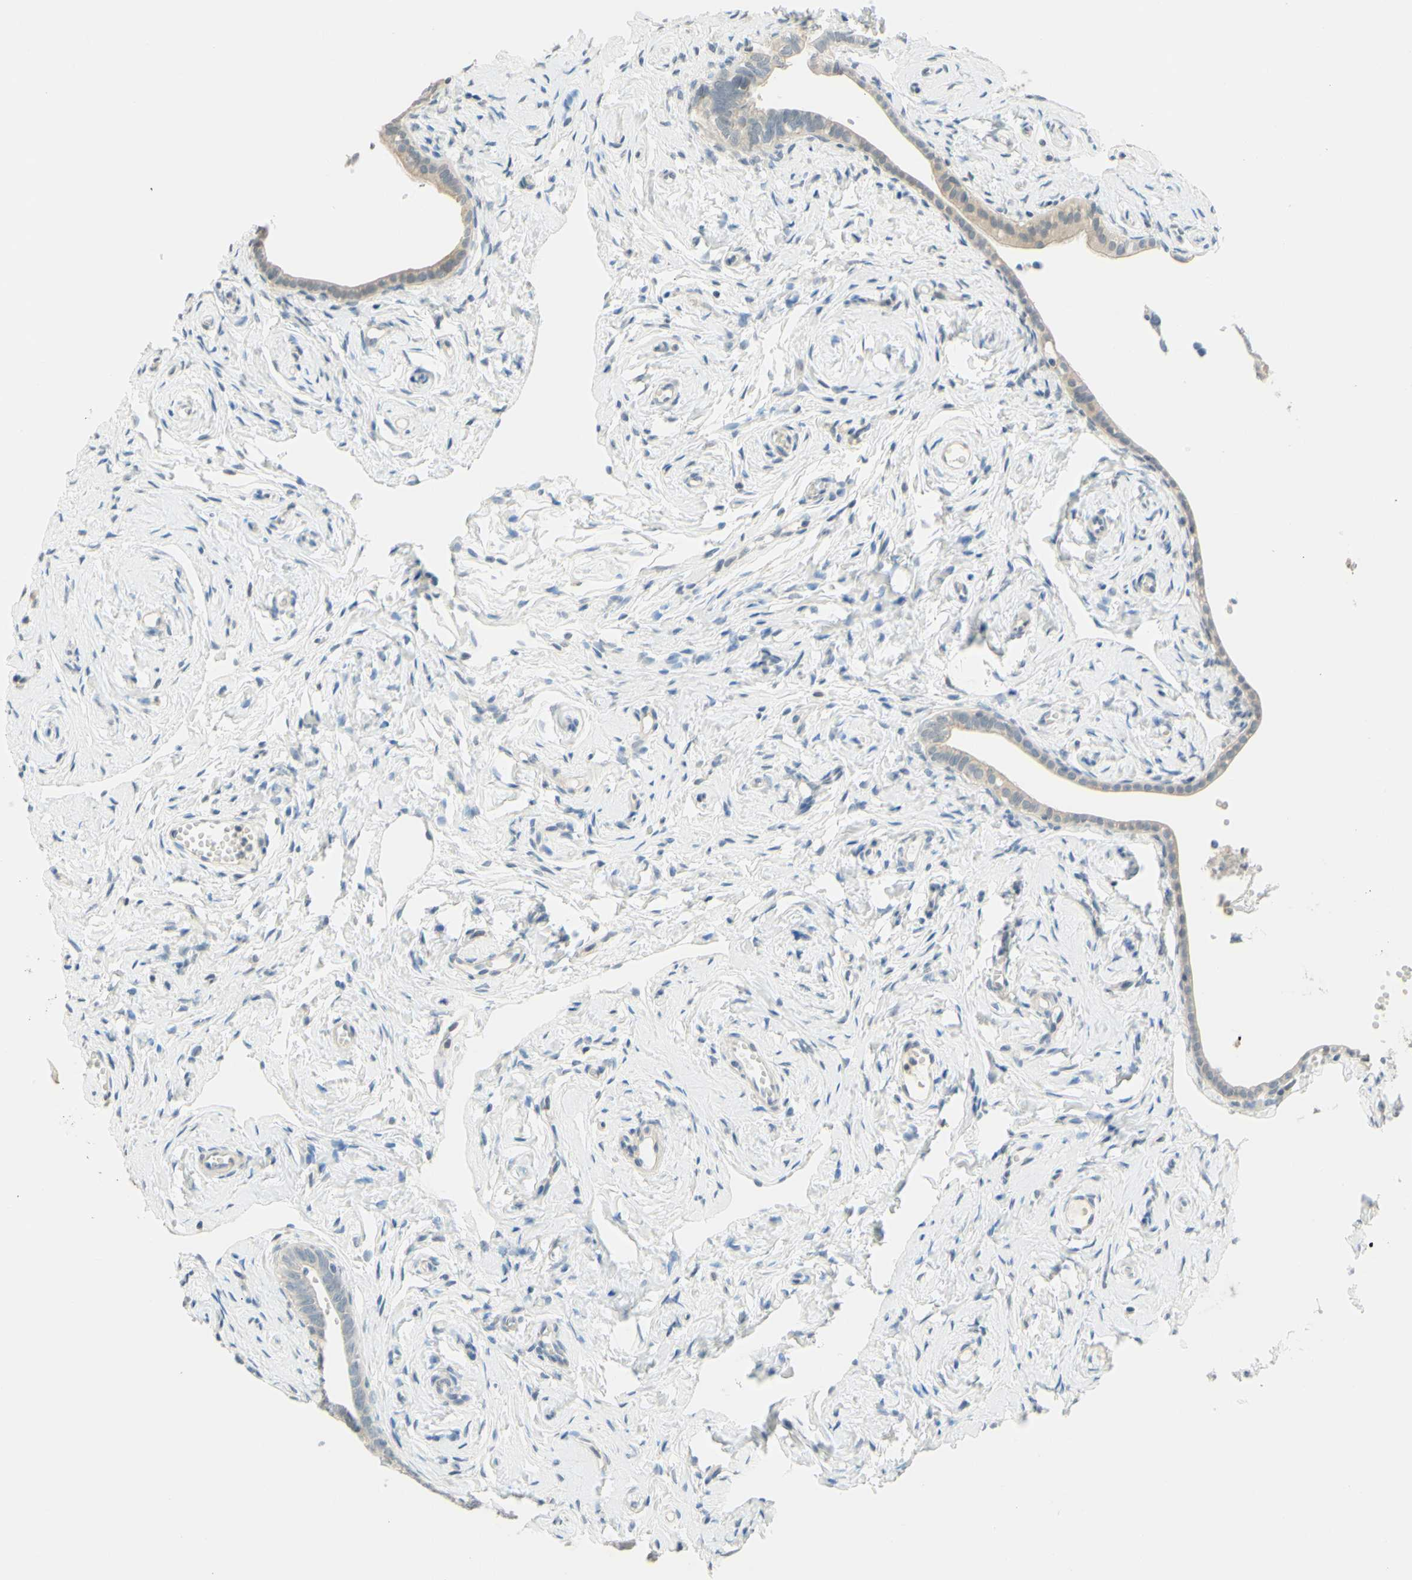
{"staining": {"intensity": "weak", "quantity": "<25%", "location": "cytoplasmic/membranous"}, "tissue": "fallopian tube", "cell_type": "Glandular cells", "image_type": "normal", "snomed": [{"axis": "morphology", "description": "Normal tissue, NOS"}, {"axis": "topography", "description": "Fallopian tube"}], "caption": "Immunohistochemistry of unremarkable human fallopian tube displays no staining in glandular cells. (Brightfield microscopy of DAB IHC at high magnification).", "gene": "MAG", "patient": {"sex": "female", "age": 71}}